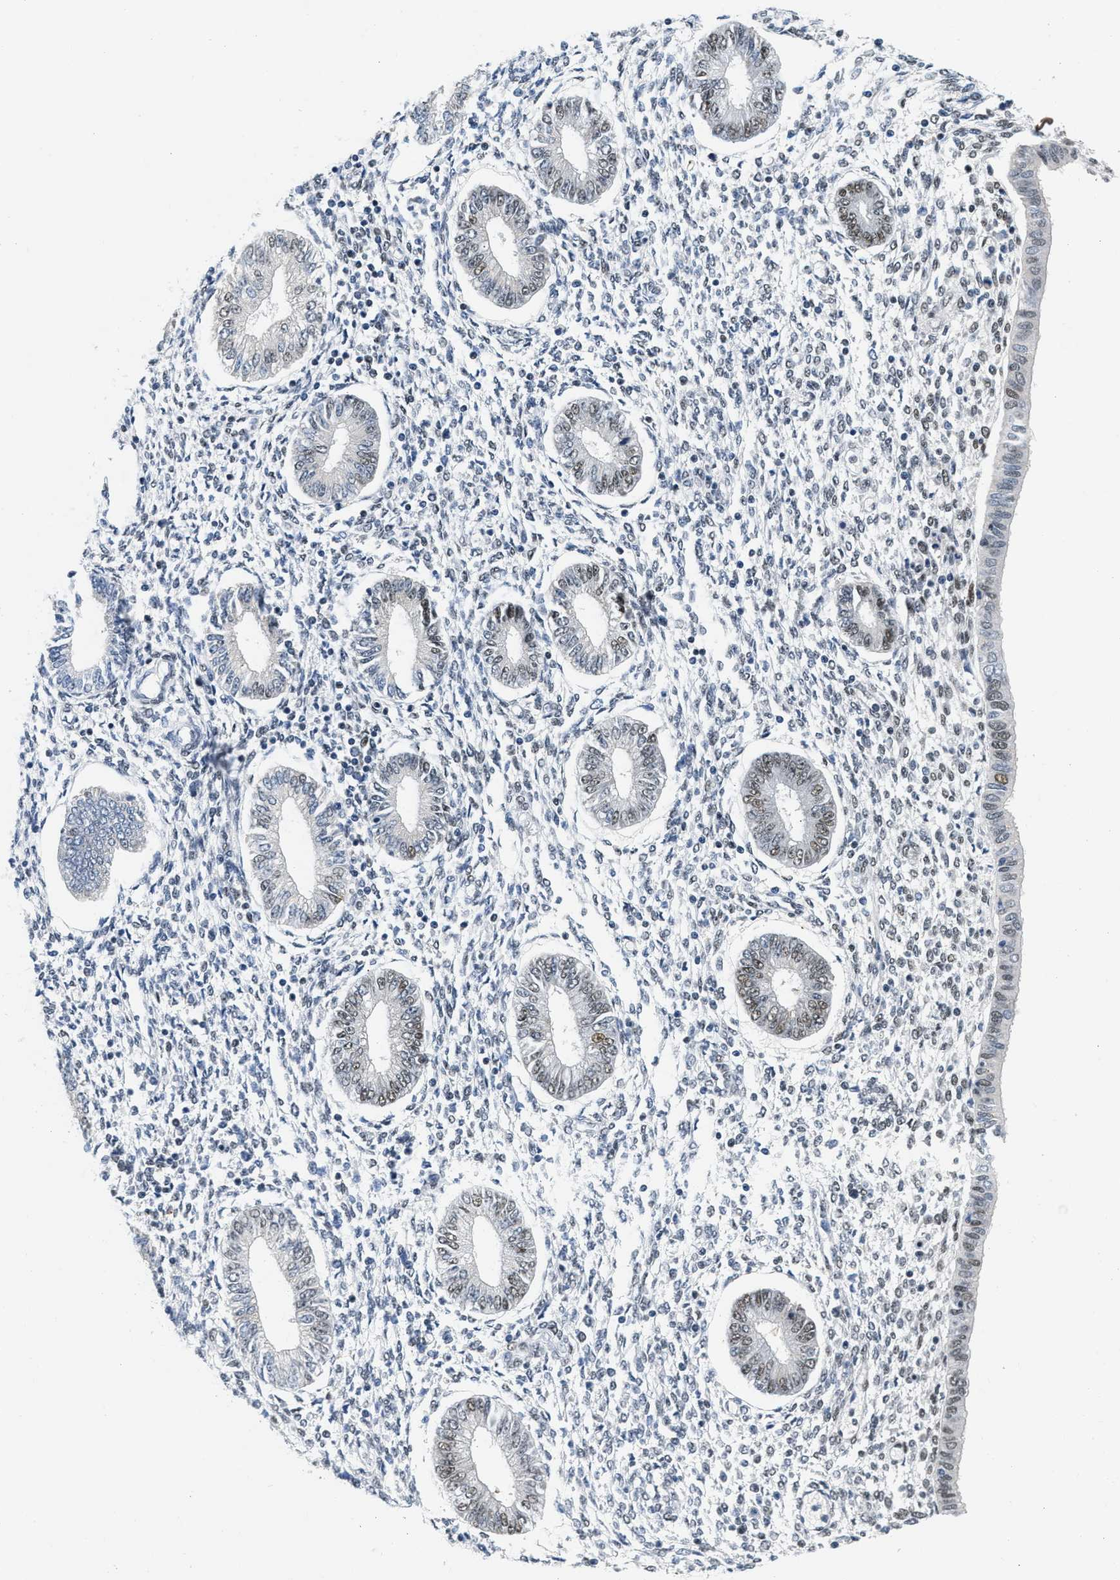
{"staining": {"intensity": "negative", "quantity": "none", "location": "none"}, "tissue": "endometrium", "cell_type": "Cells in endometrial stroma", "image_type": "normal", "snomed": [{"axis": "morphology", "description": "Normal tissue, NOS"}, {"axis": "topography", "description": "Endometrium"}], "caption": "Immunohistochemistry histopathology image of unremarkable endometrium: human endometrium stained with DAB (3,3'-diaminobenzidine) reveals no significant protein positivity in cells in endometrial stroma. (Stains: DAB (3,3'-diaminobenzidine) IHC with hematoxylin counter stain, Microscopy: brightfield microscopy at high magnification).", "gene": "ATF2", "patient": {"sex": "female", "age": 50}}